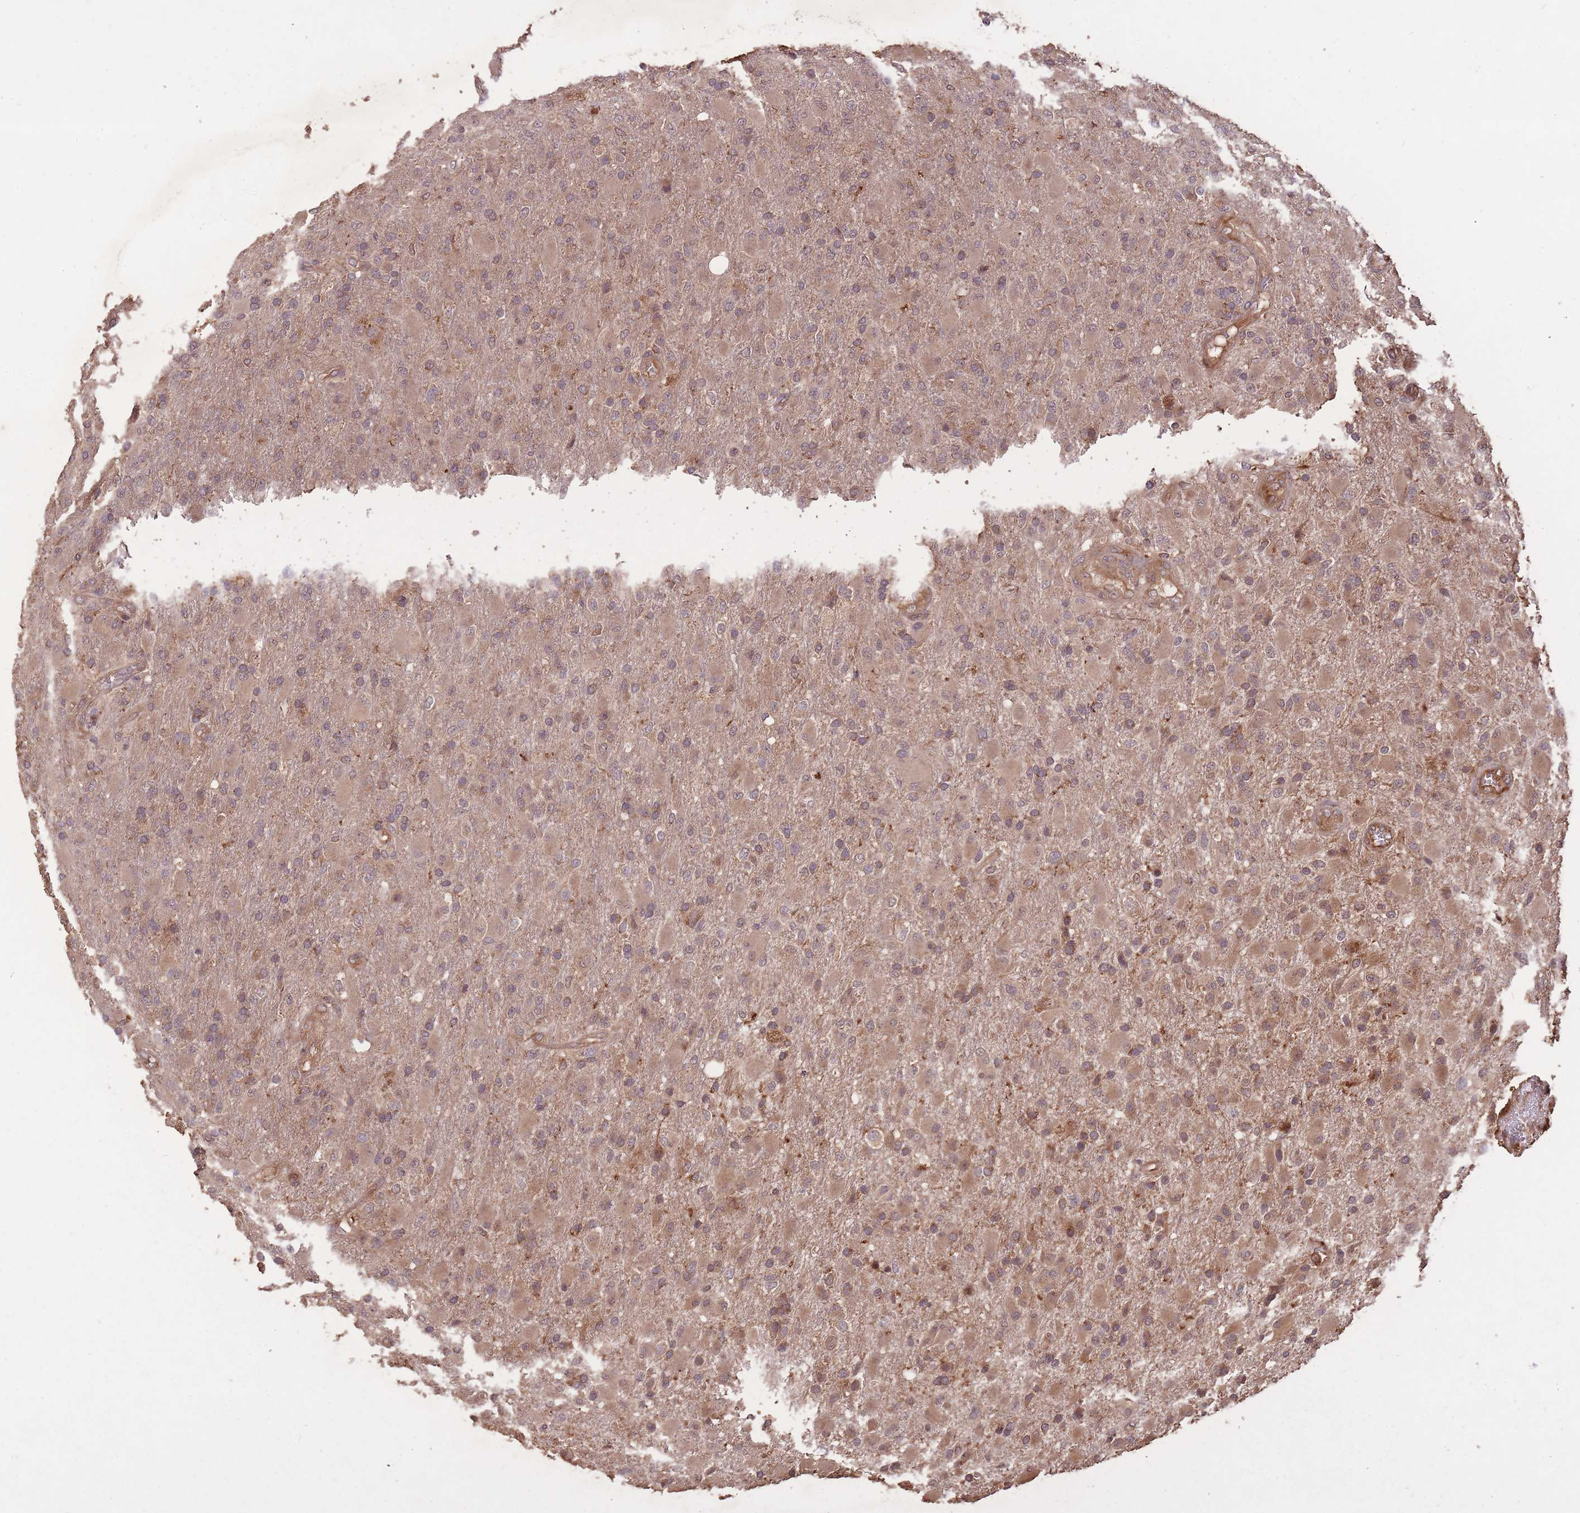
{"staining": {"intensity": "moderate", "quantity": ">75%", "location": "cytoplasmic/membranous"}, "tissue": "glioma", "cell_type": "Tumor cells", "image_type": "cancer", "snomed": [{"axis": "morphology", "description": "Glioma, malignant, Low grade"}, {"axis": "topography", "description": "Brain"}], "caption": "This histopathology image shows immunohistochemistry (IHC) staining of malignant low-grade glioma, with medium moderate cytoplasmic/membranous staining in approximately >75% of tumor cells.", "gene": "ERBB3", "patient": {"sex": "male", "age": 65}}